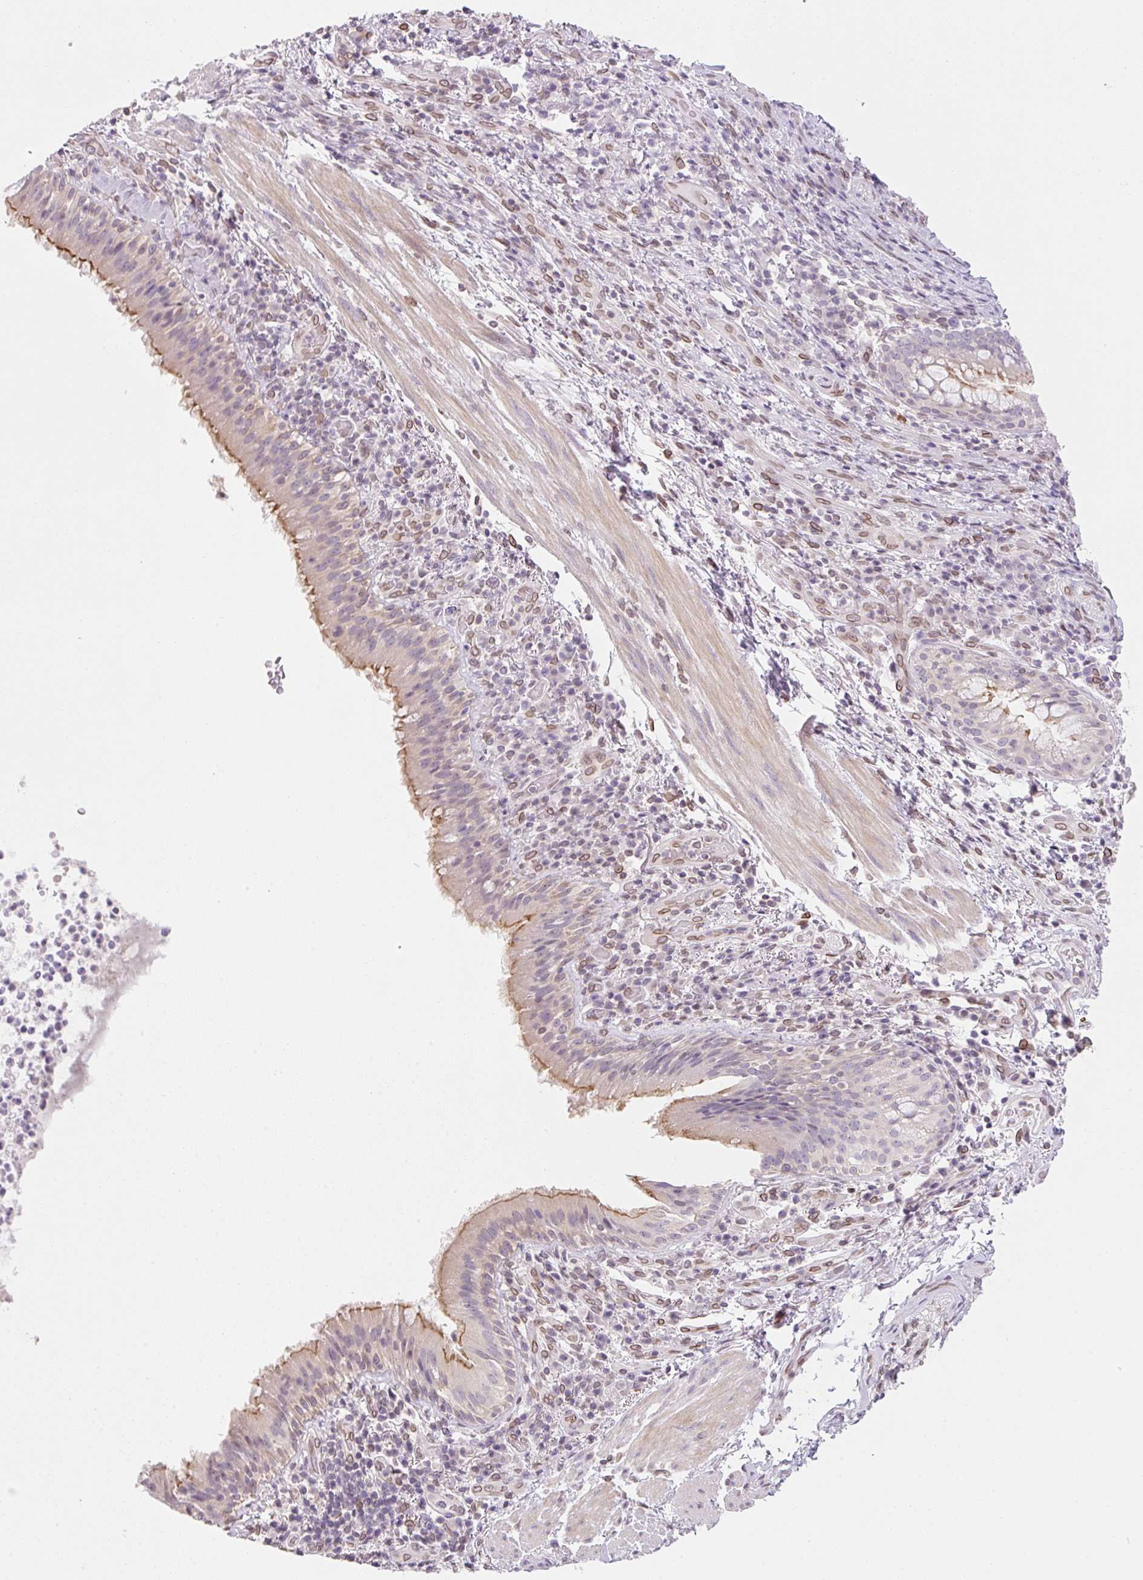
{"staining": {"intensity": "weak", "quantity": "25%-75%", "location": "cytoplasmic/membranous"}, "tissue": "bronchus", "cell_type": "Respiratory epithelial cells", "image_type": "normal", "snomed": [{"axis": "morphology", "description": "Normal tissue, NOS"}, {"axis": "topography", "description": "Cartilage tissue"}, {"axis": "topography", "description": "Bronchus"}], "caption": "Protein positivity by immunohistochemistry exhibits weak cytoplasmic/membranous positivity in about 25%-75% of respiratory epithelial cells in unremarkable bronchus.", "gene": "SYNE3", "patient": {"sex": "male", "age": 56}}